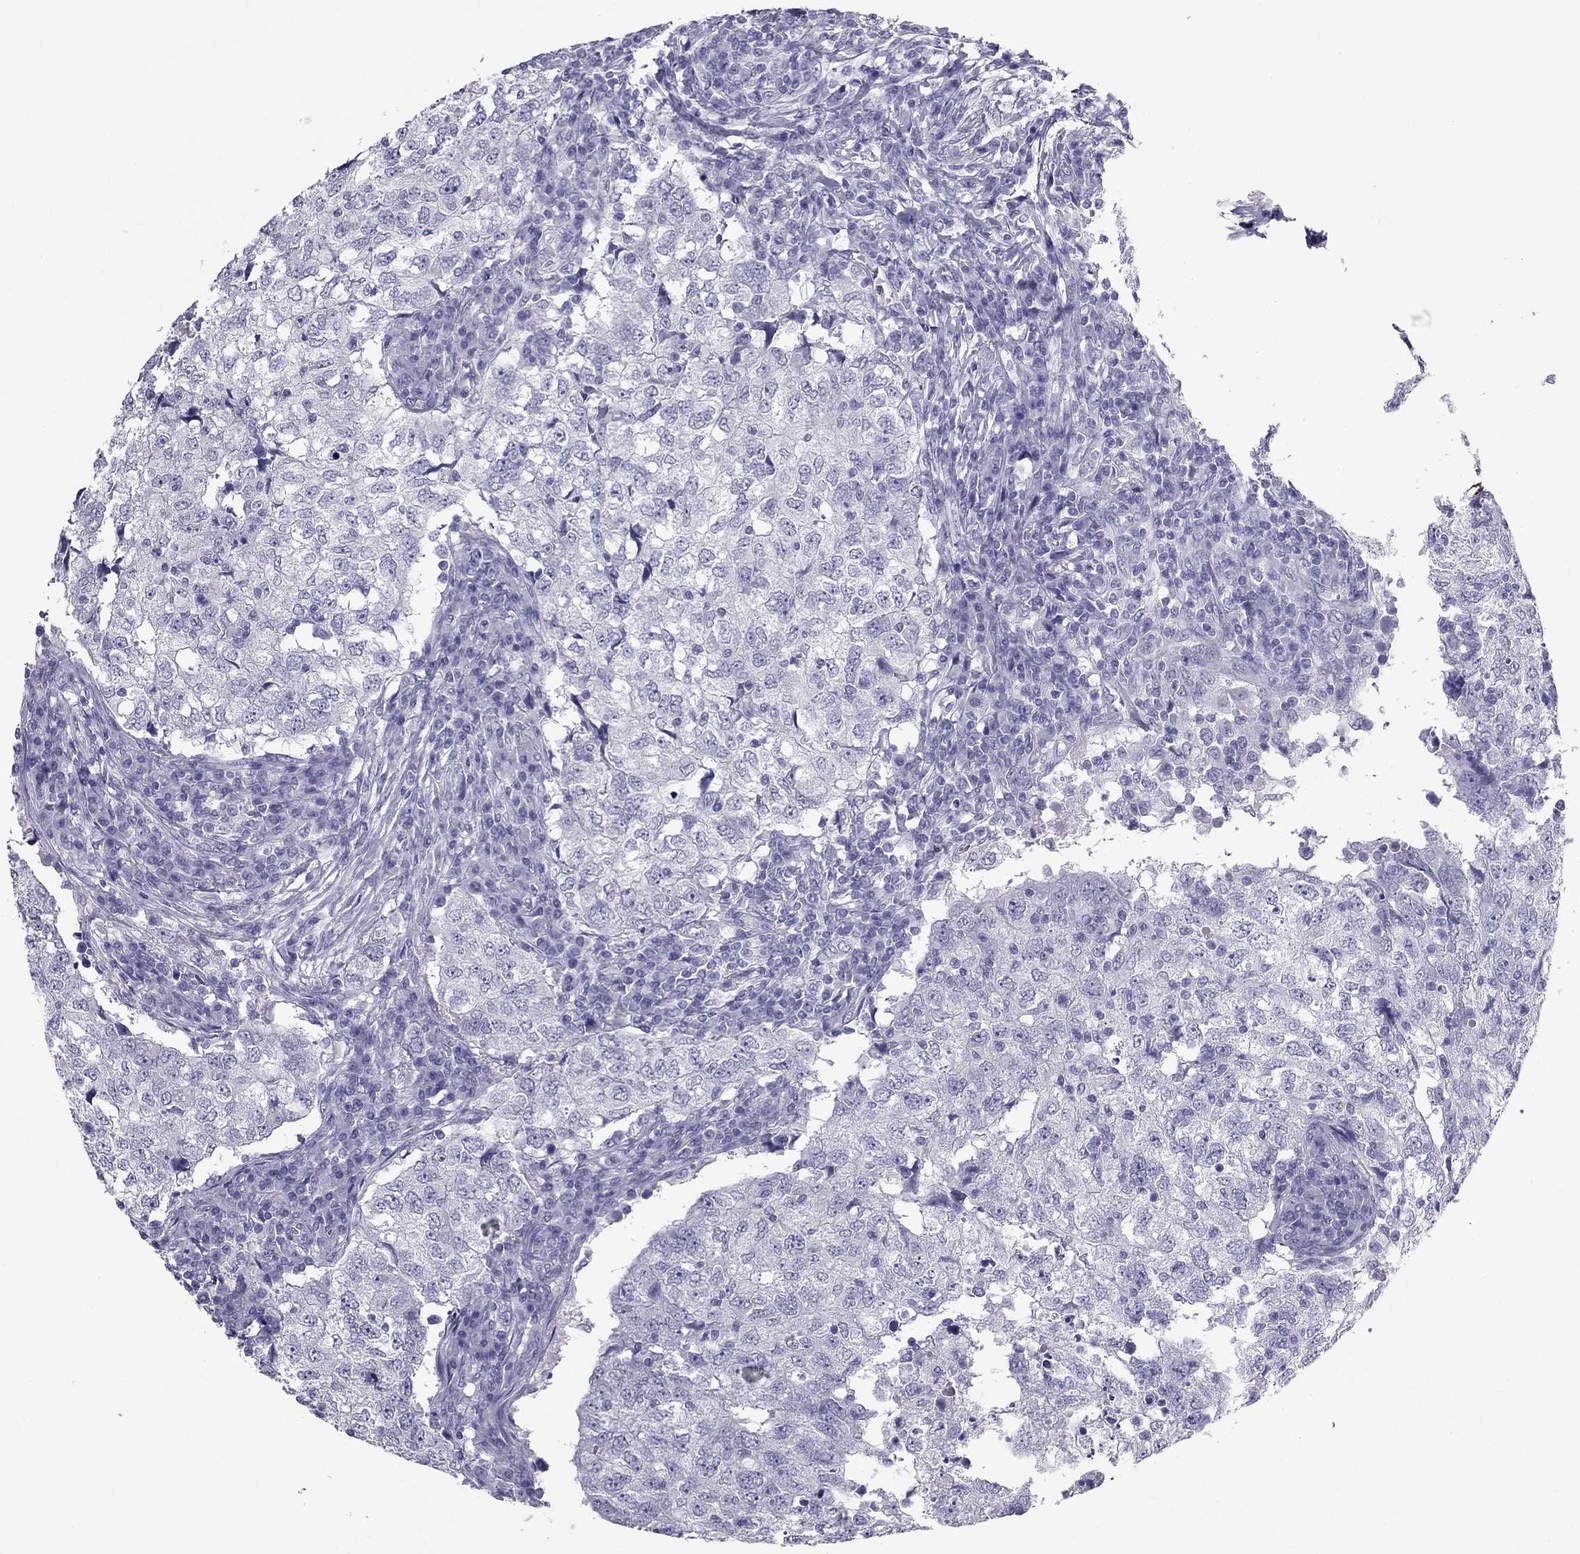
{"staining": {"intensity": "negative", "quantity": "none", "location": "none"}, "tissue": "breast cancer", "cell_type": "Tumor cells", "image_type": "cancer", "snomed": [{"axis": "morphology", "description": "Duct carcinoma"}, {"axis": "topography", "description": "Breast"}], "caption": "Human intraductal carcinoma (breast) stained for a protein using immunohistochemistry (IHC) exhibits no staining in tumor cells.", "gene": "PDE6A", "patient": {"sex": "female", "age": 30}}